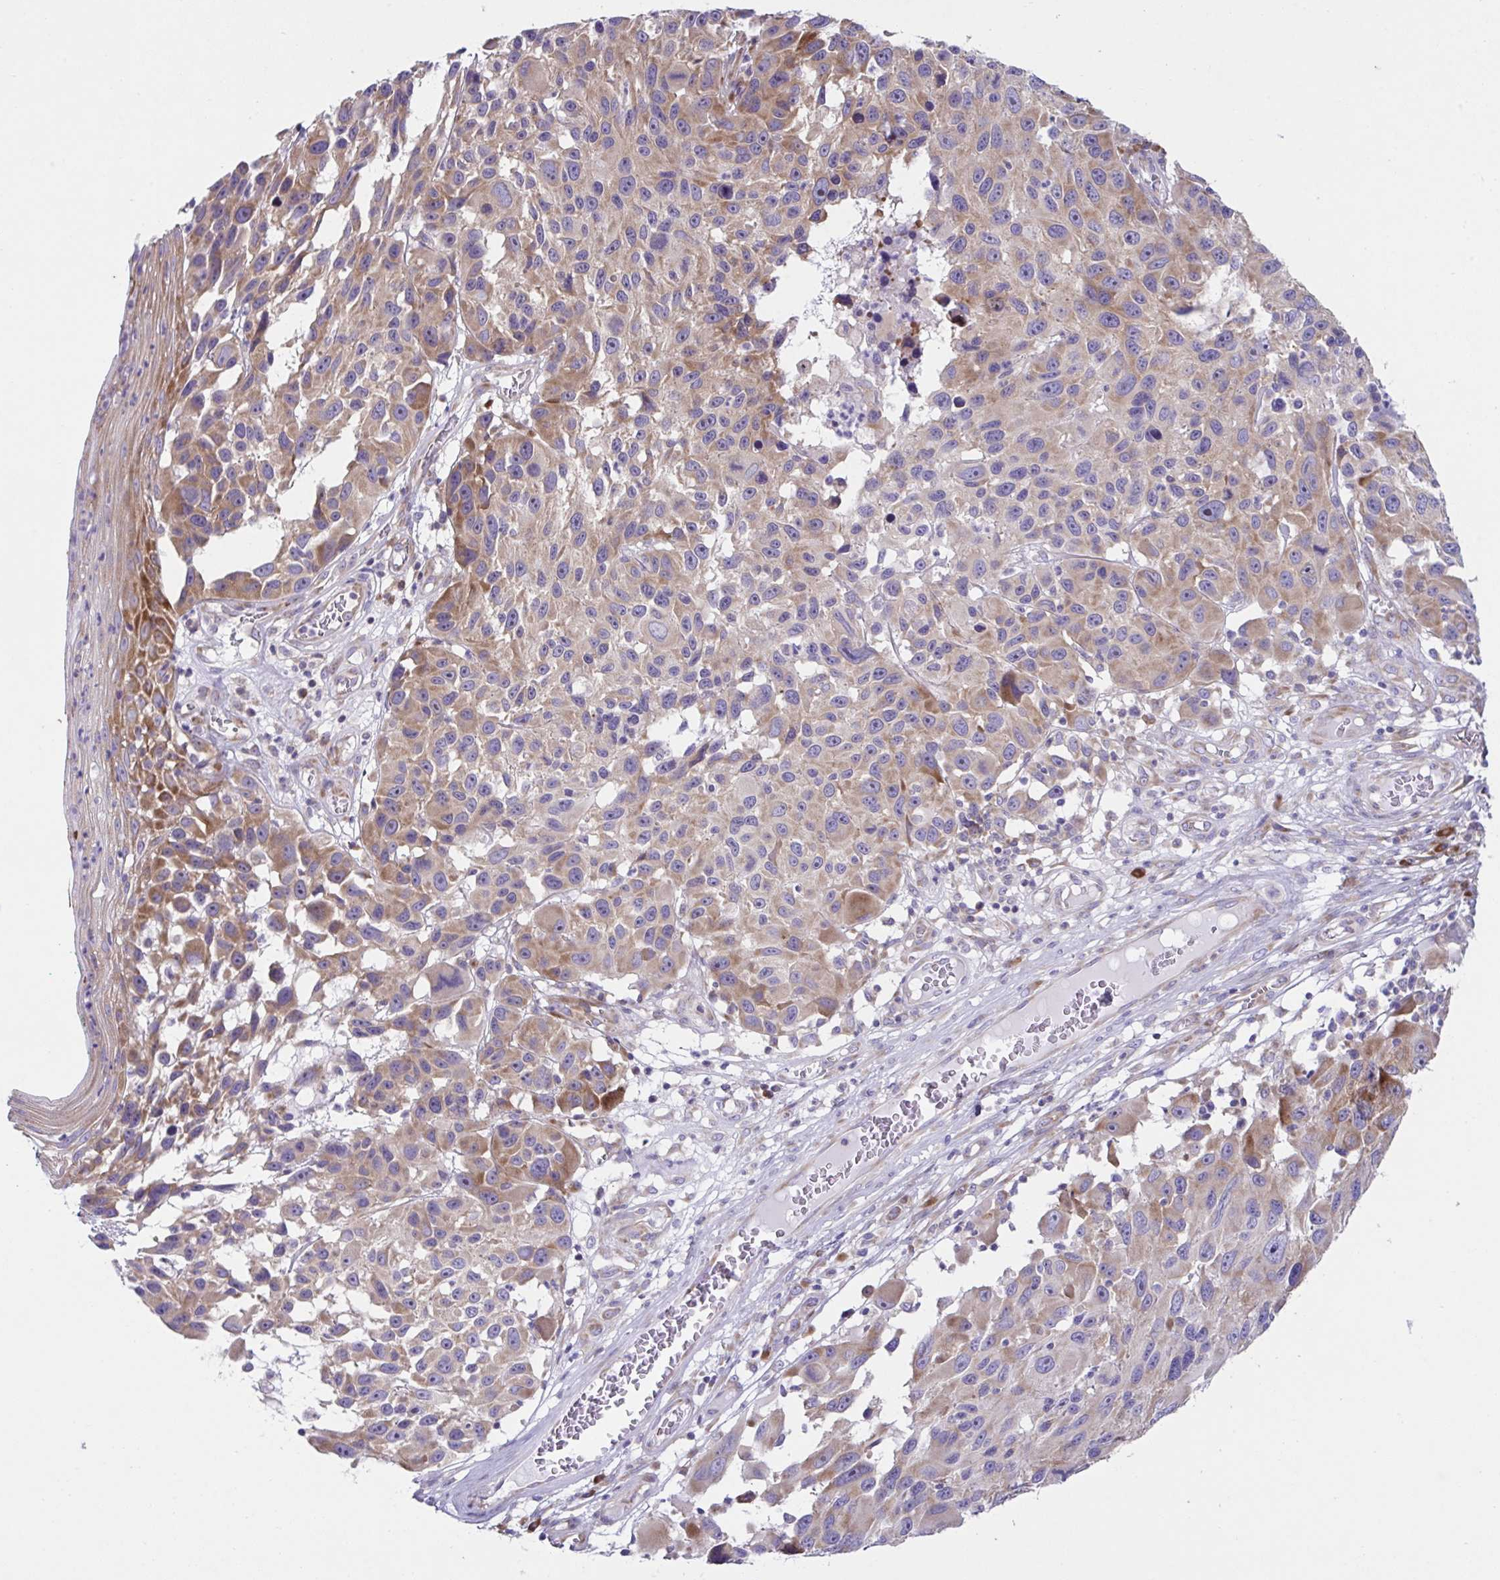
{"staining": {"intensity": "moderate", "quantity": "25%-75%", "location": "cytoplasmic/membranous"}, "tissue": "melanoma", "cell_type": "Tumor cells", "image_type": "cancer", "snomed": [{"axis": "morphology", "description": "Malignant melanoma, NOS"}, {"axis": "topography", "description": "Skin"}], "caption": "Immunohistochemistry staining of melanoma, which exhibits medium levels of moderate cytoplasmic/membranous staining in about 25%-75% of tumor cells indicating moderate cytoplasmic/membranous protein positivity. The staining was performed using DAB (3,3'-diaminobenzidine) (brown) for protein detection and nuclei were counterstained in hematoxylin (blue).", "gene": "FAU", "patient": {"sex": "male", "age": 53}}